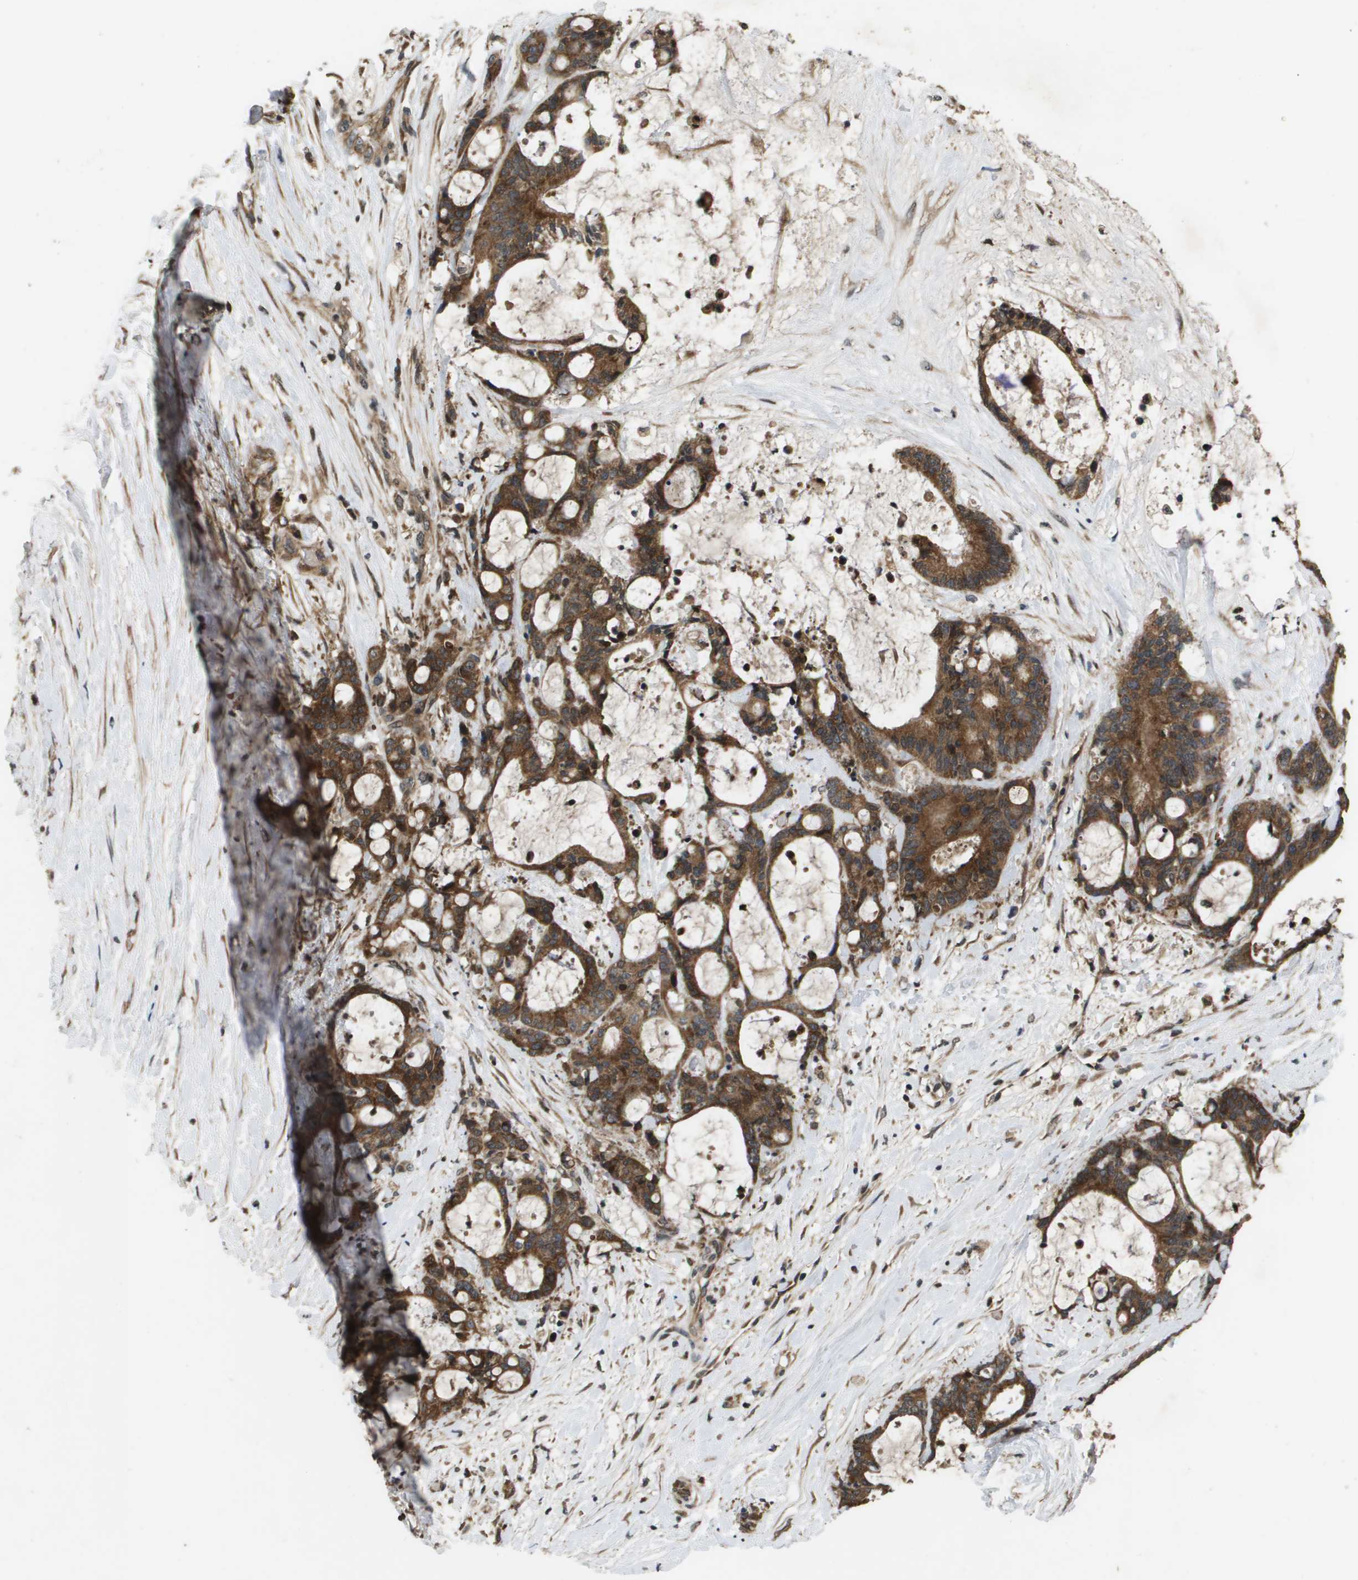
{"staining": {"intensity": "moderate", "quantity": ">75%", "location": "cytoplasmic/membranous"}, "tissue": "liver cancer", "cell_type": "Tumor cells", "image_type": "cancer", "snomed": [{"axis": "morphology", "description": "Cholangiocarcinoma"}, {"axis": "topography", "description": "Liver"}], "caption": "There is medium levels of moderate cytoplasmic/membranous positivity in tumor cells of liver cancer, as demonstrated by immunohistochemical staining (brown color).", "gene": "SPTLC1", "patient": {"sex": "female", "age": 73}}